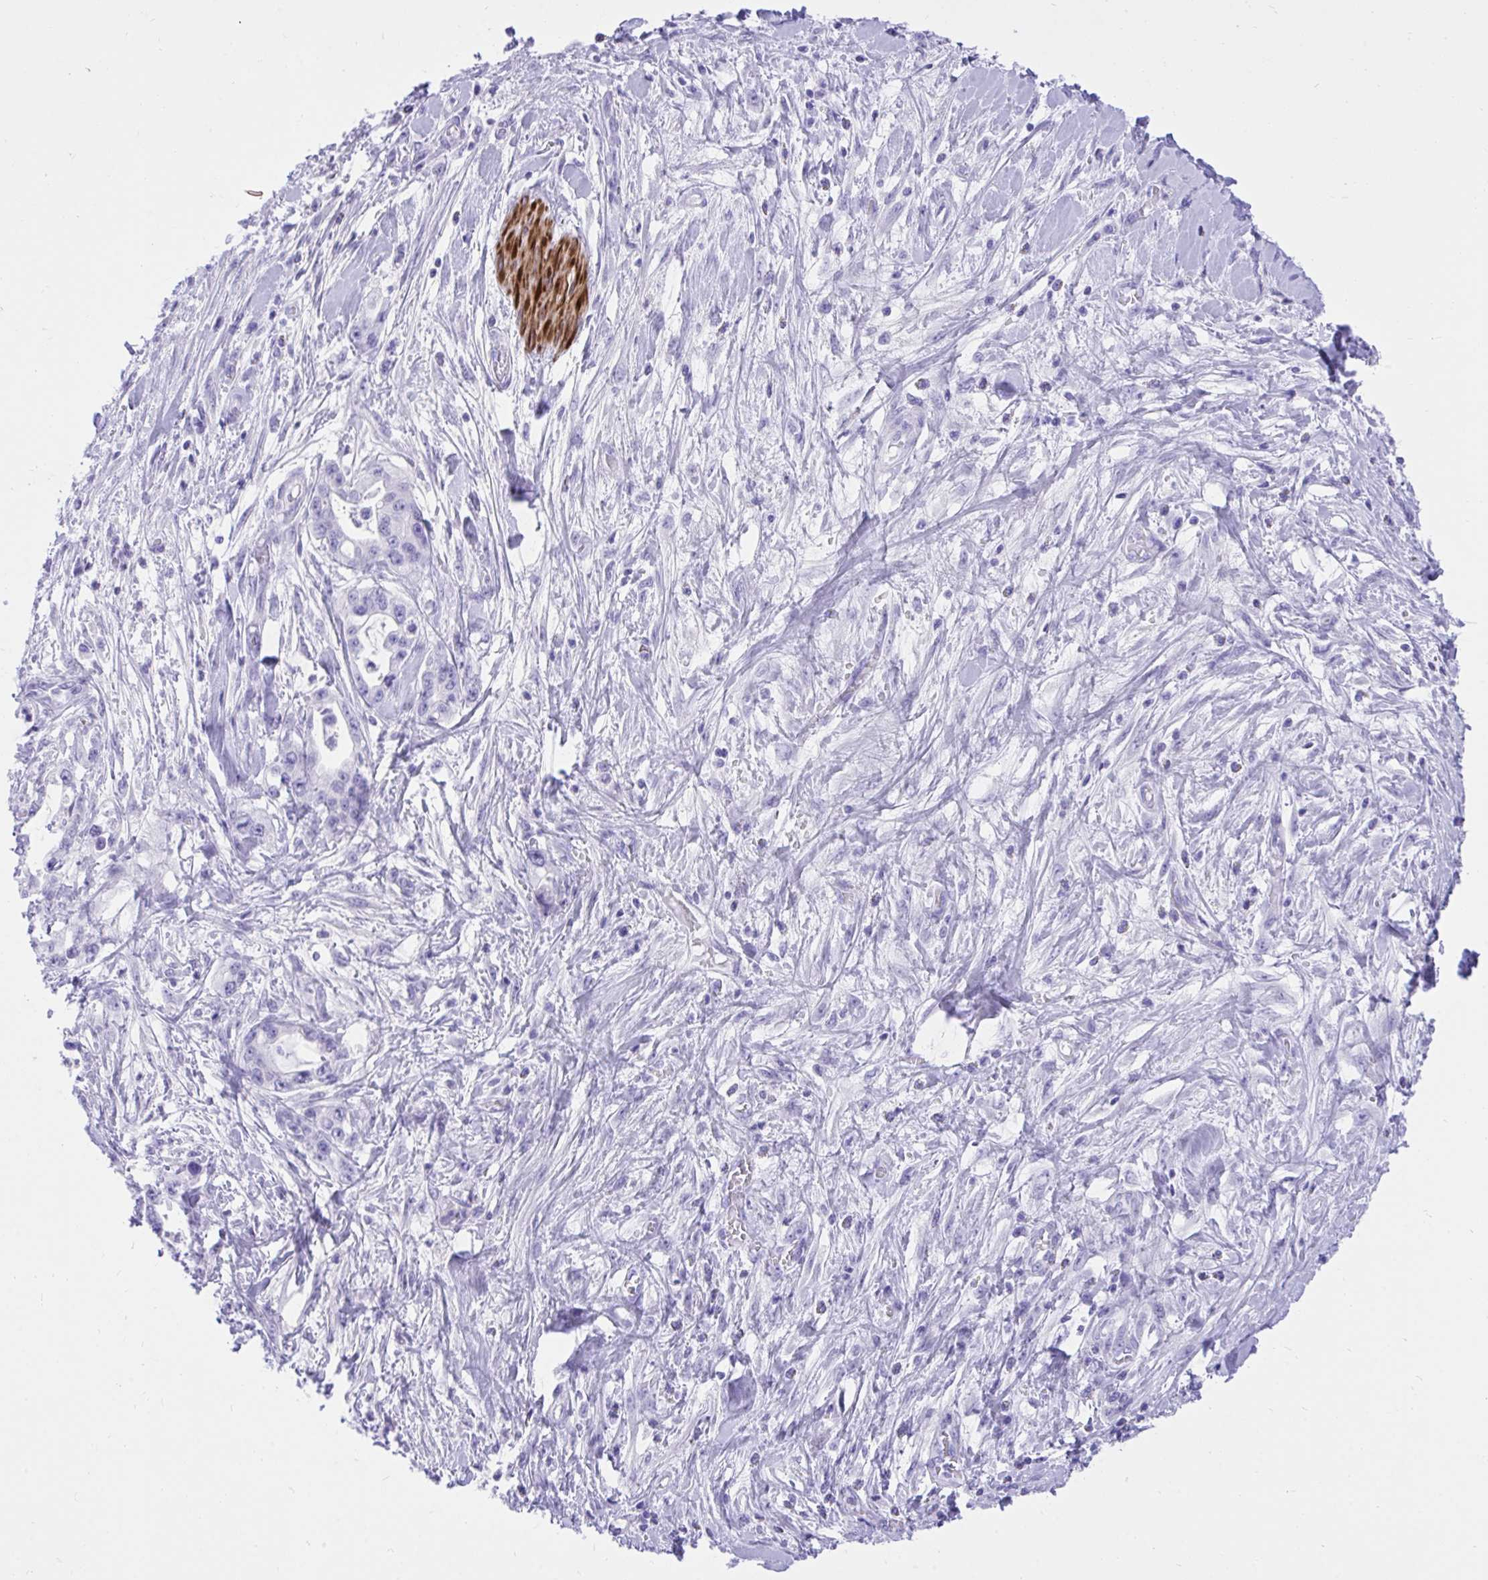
{"staining": {"intensity": "negative", "quantity": "none", "location": "none"}, "tissue": "pancreatic cancer", "cell_type": "Tumor cells", "image_type": "cancer", "snomed": [{"axis": "morphology", "description": "Adenocarcinoma, NOS"}, {"axis": "topography", "description": "Pancreas"}], "caption": "Immunohistochemistry (IHC) image of human pancreatic cancer stained for a protein (brown), which displays no expression in tumor cells.", "gene": "KCNN4", "patient": {"sex": "female", "age": 61}}